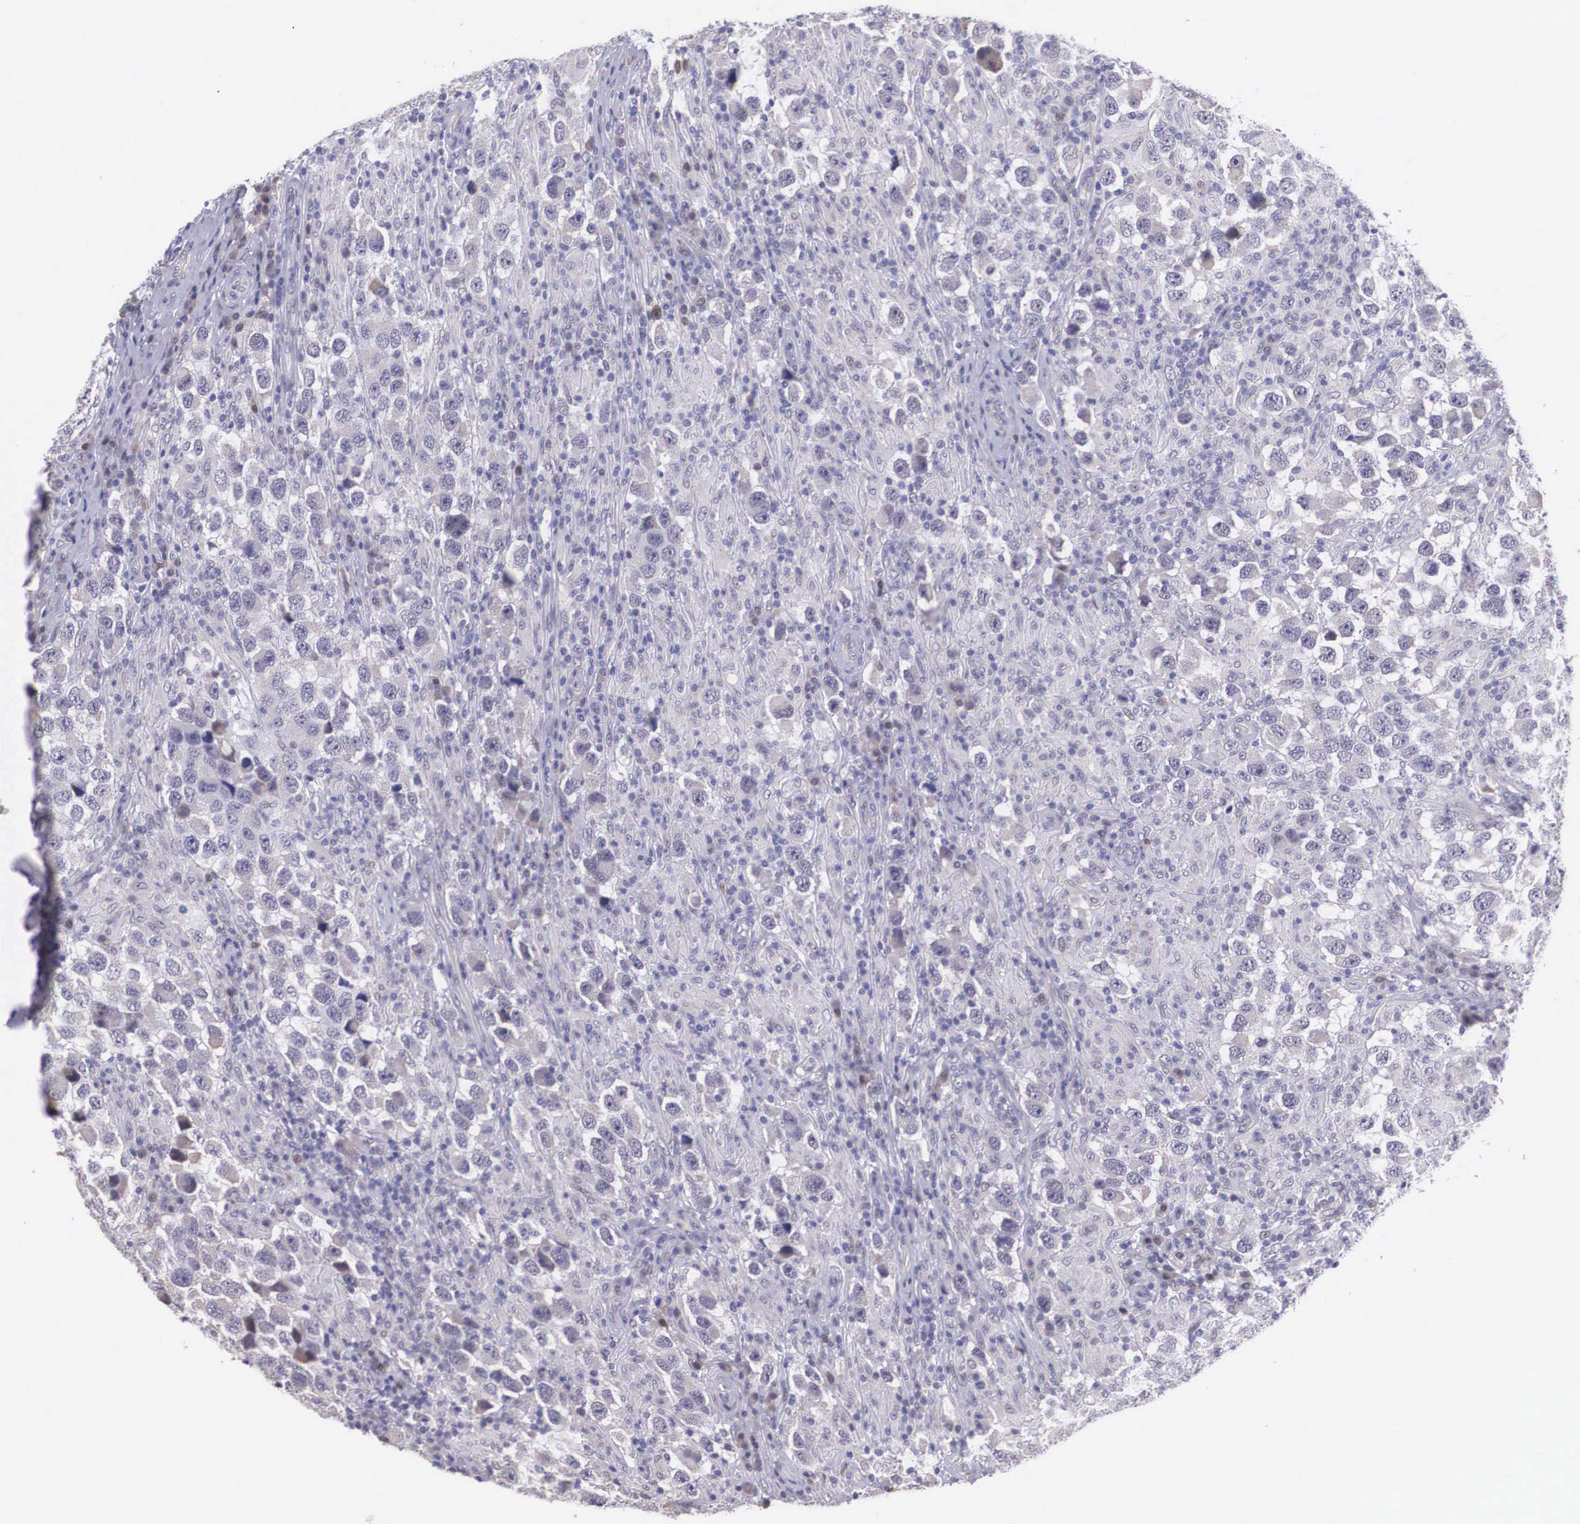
{"staining": {"intensity": "negative", "quantity": "none", "location": "none"}, "tissue": "testis cancer", "cell_type": "Tumor cells", "image_type": "cancer", "snomed": [{"axis": "morphology", "description": "Carcinoma, Embryonal, NOS"}, {"axis": "topography", "description": "Testis"}], "caption": "Testis cancer was stained to show a protein in brown. There is no significant positivity in tumor cells.", "gene": "SLC25A21", "patient": {"sex": "male", "age": 21}}